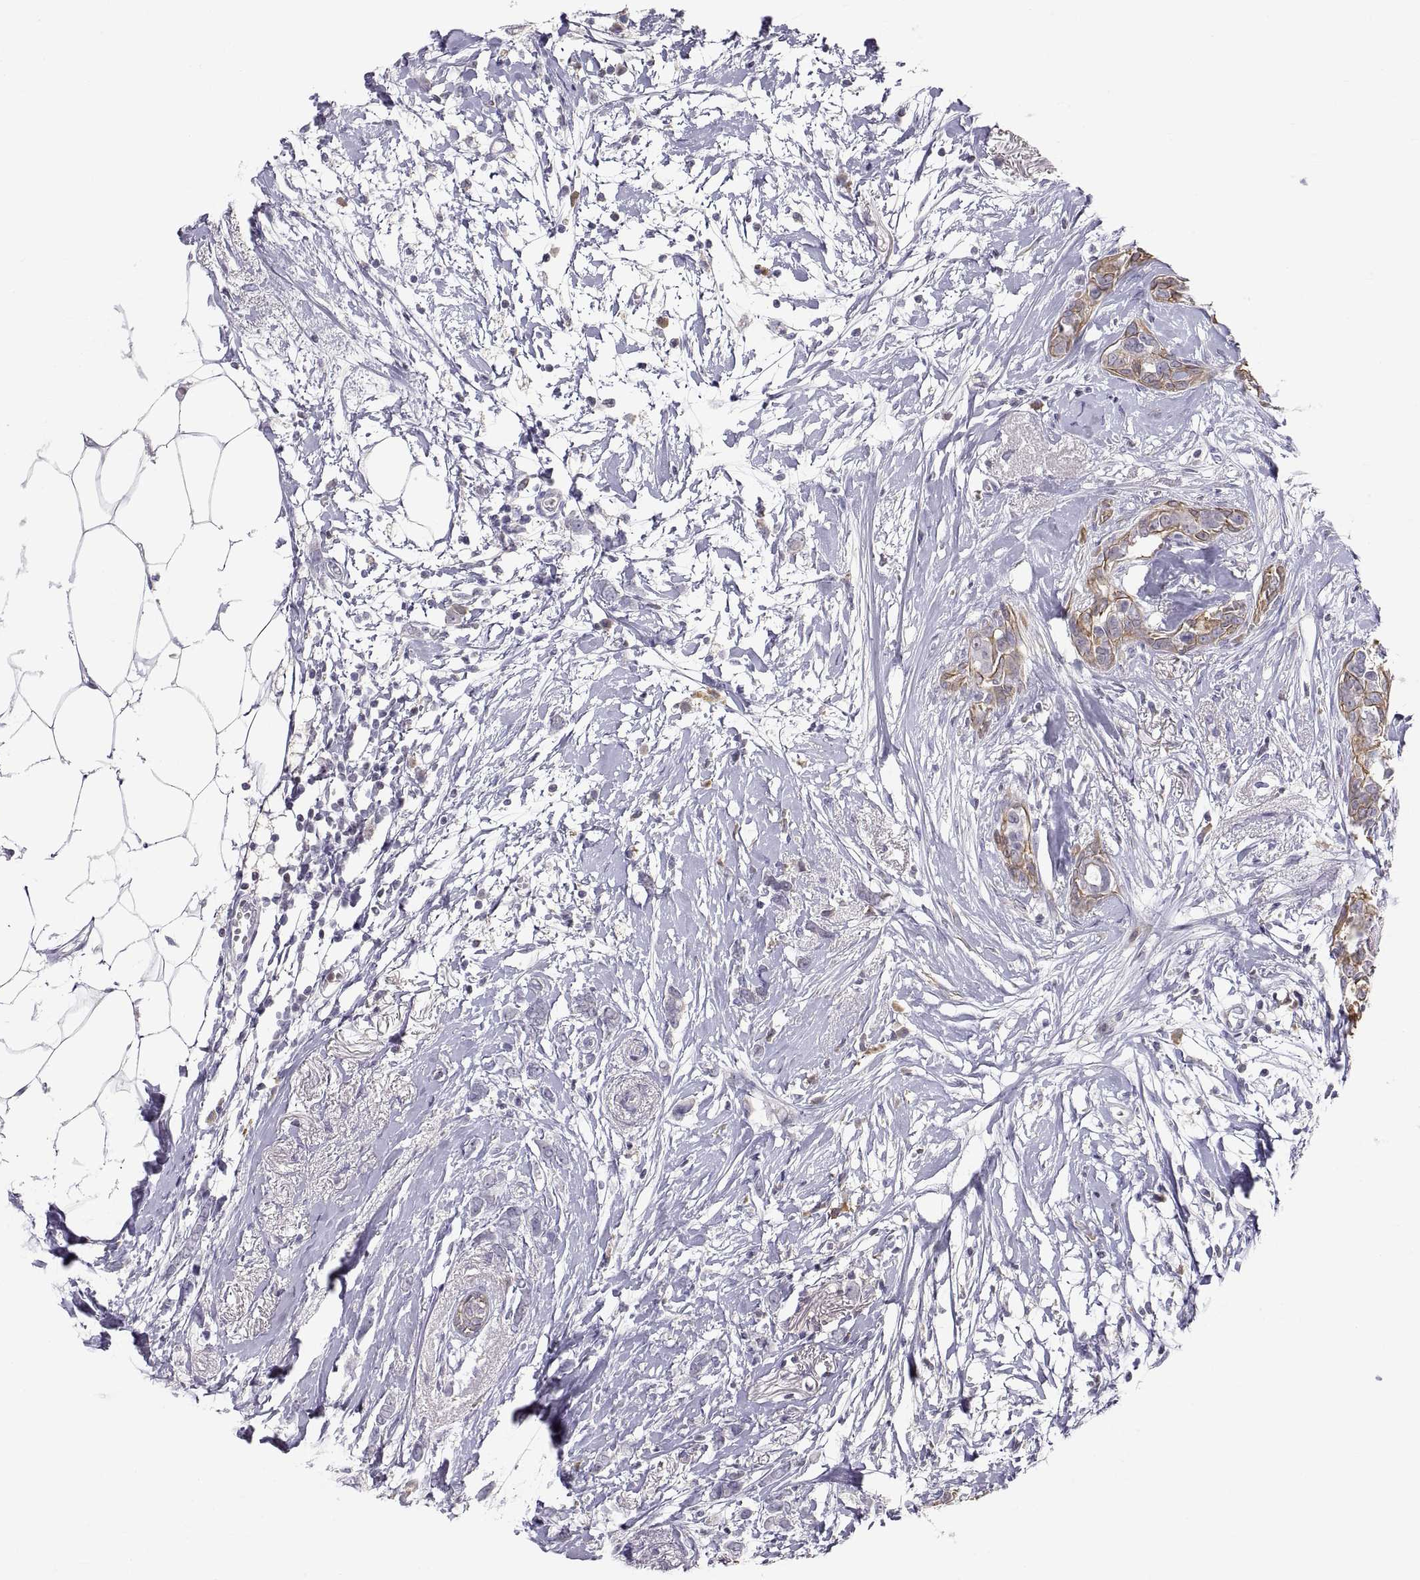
{"staining": {"intensity": "moderate", "quantity": "<25%", "location": "cytoplasmic/membranous"}, "tissue": "breast cancer", "cell_type": "Tumor cells", "image_type": "cancer", "snomed": [{"axis": "morphology", "description": "Duct carcinoma"}, {"axis": "topography", "description": "Breast"}], "caption": "An image showing moderate cytoplasmic/membranous expression in about <25% of tumor cells in breast cancer (intraductal carcinoma), as visualized by brown immunohistochemical staining.", "gene": "ERO1A", "patient": {"sex": "female", "age": 40}}